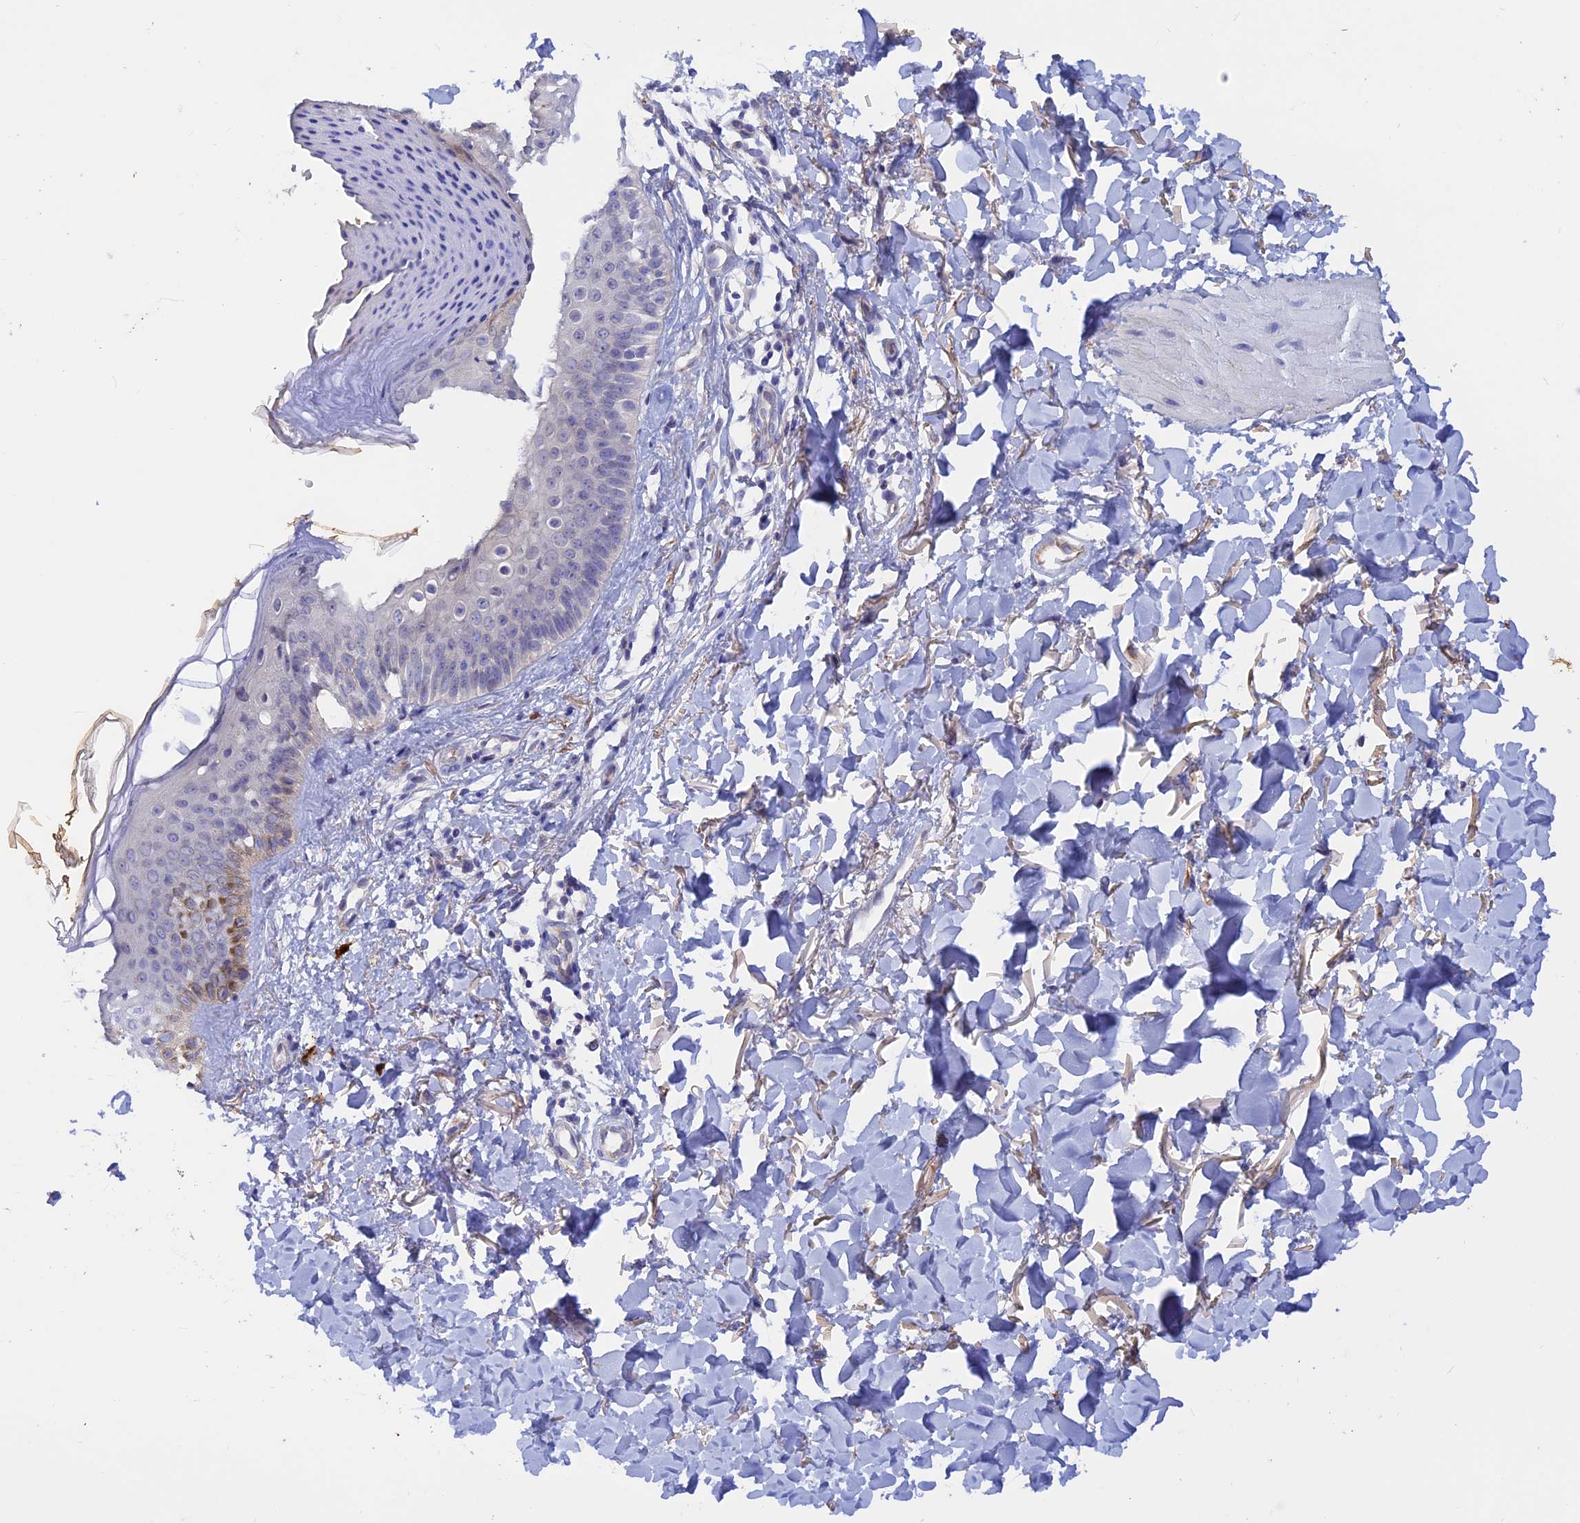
{"staining": {"intensity": "negative", "quantity": "none", "location": "none"}, "tissue": "skin", "cell_type": "Fibroblasts", "image_type": "normal", "snomed": [{"axis": "morphology", "description": "Normal tissue, NOS"}, {"axis": "topography", "description": "Skin"}], "caption": "Immunohistochemical staining of unremarkable human skin reveals no significant positivity in fibroblasts. (Brightfield microscopy of DAB (3,3'-diaminobenzidine) immunohistochemistry at high magnification).", "gene": "GK5", "patient": {"sex": "female", "age": 58}}